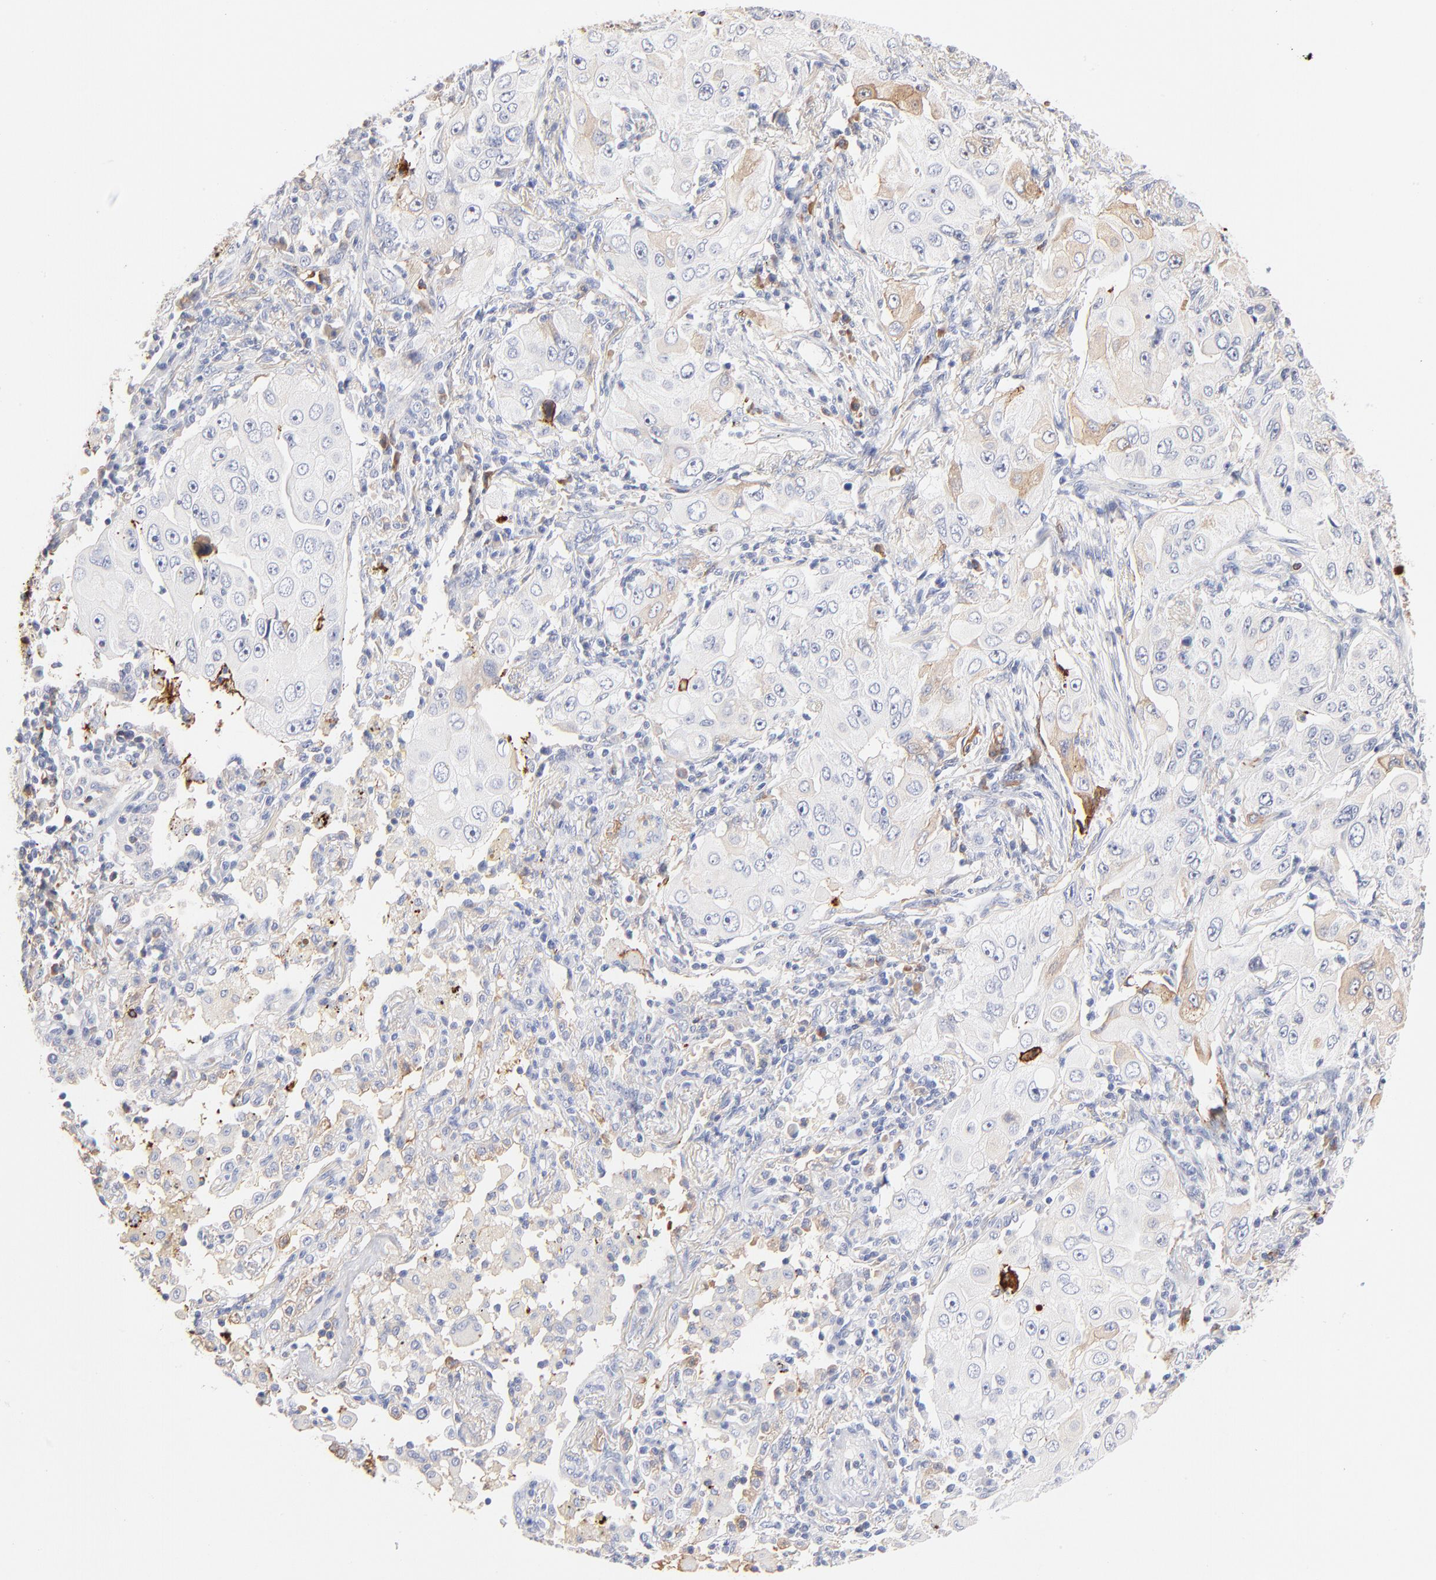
{"staining": {"intensity": "negative", "quantity": "none", "location": "none"}, "tissue": "lung cancer", "cell_type": "Tumor cells", "image_type": "cancer", "snomed": [{"axis": "morphology", "description": "Adenocarcinoma, NOS"}, {"axis": "topography", "description": "Lung"}], "caption": "The micrograph shows no significant positivity in tumor cells of lung adenocarcinoma.", "gene": "APOH", "patient": {"sex": "male", "age": 84}}